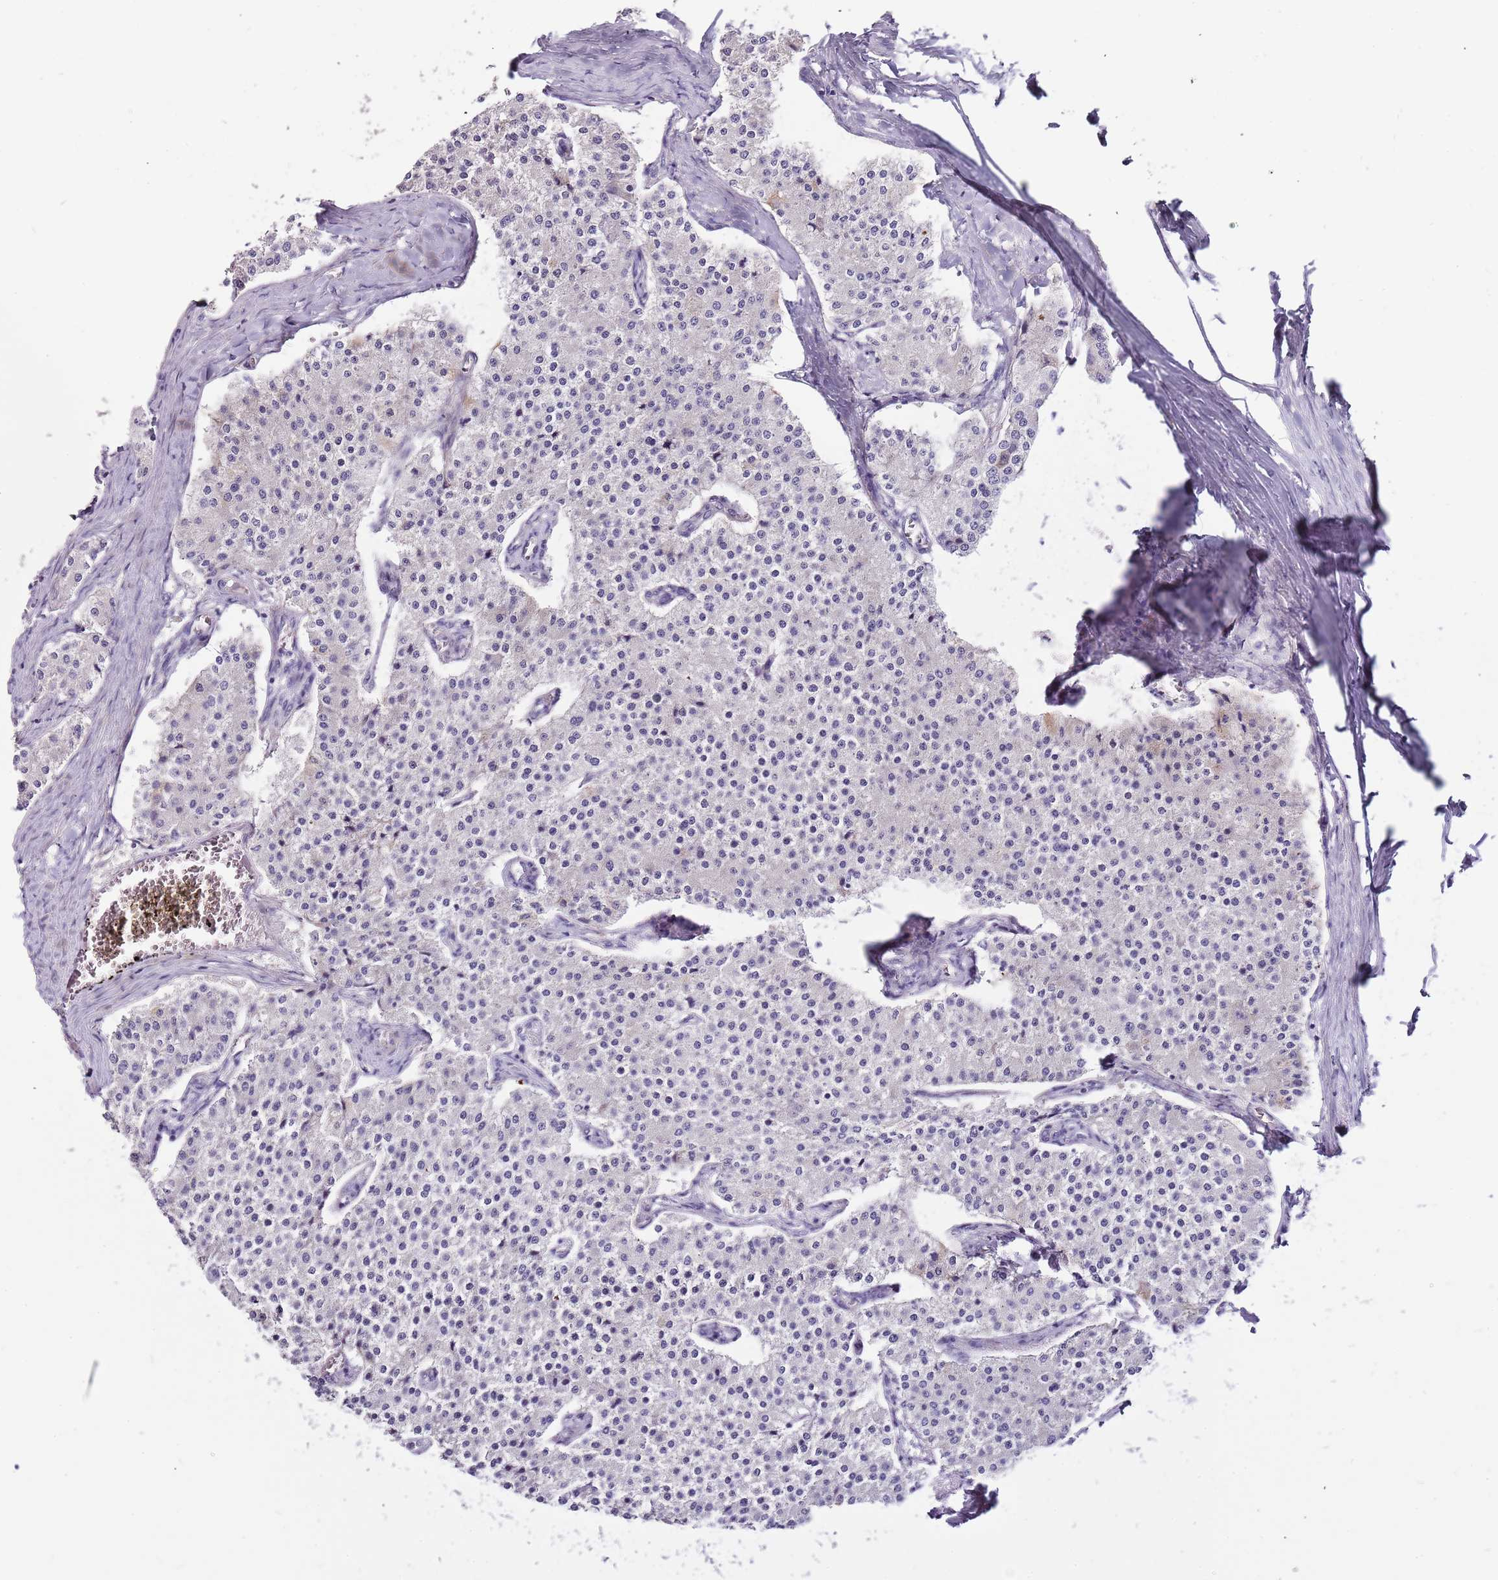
{"staining": {"intensity": "negative", "quantity": "none", "location": "none"}, "tissue": "carcinoid", "cell_type": "Tumor cells", "image_type": "cancer", "snomed": [{"axis": "morphology", "description": "Carcinoid, malignant, NOS"}, {"axis": "topography", "description": "Colon"}], "caption": "IHC micrograph of carcinoid stained for a protein (brown), which demonstrates no expression in tumor cells.", "gene": "NKX2-3", "patient": {"sex": "female", "age": 52}}